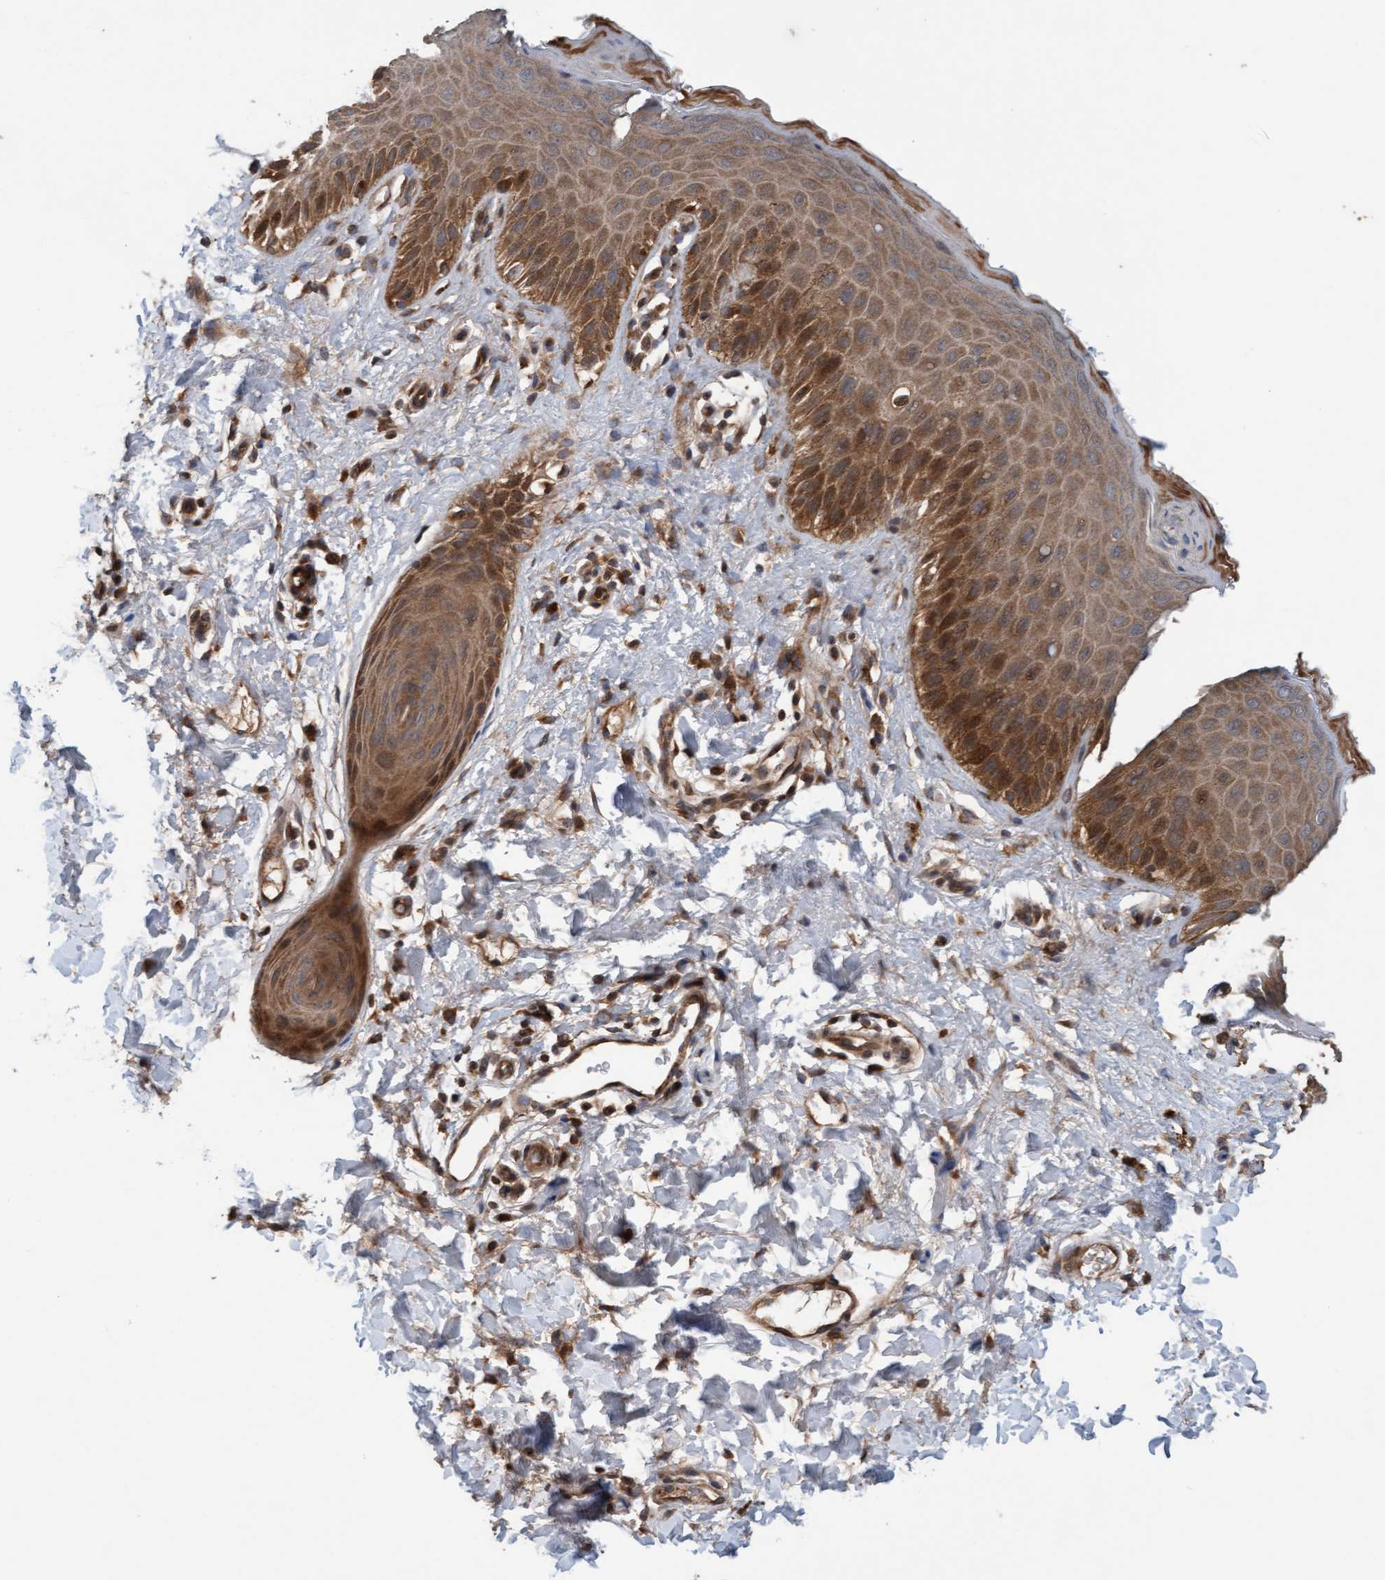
{"staining": {"intensity": "moderate", "quantity": ">75%", "location": "cytoplasmic/membranous,nuclear"}, "tissue": "skin", "cell_type": "Epidermal cells", "image_type": "normal", "snomed": [{"axis": "morphology", "description": "Normal tissue, NOS"}, {"axis": "topography", "description": "Anal"}], "caption": "Protein staining of benign skin demonstrates moderate cytoplasmic/membranous,nuclear staining in about >75% of epidermal cells. (Stains: DAB in brown, nuclei in blue, Microscopy: brightfield microscopy at high magnification).", "gene": "MLXIP", "patient": {"sex": "male", "age": 44}}